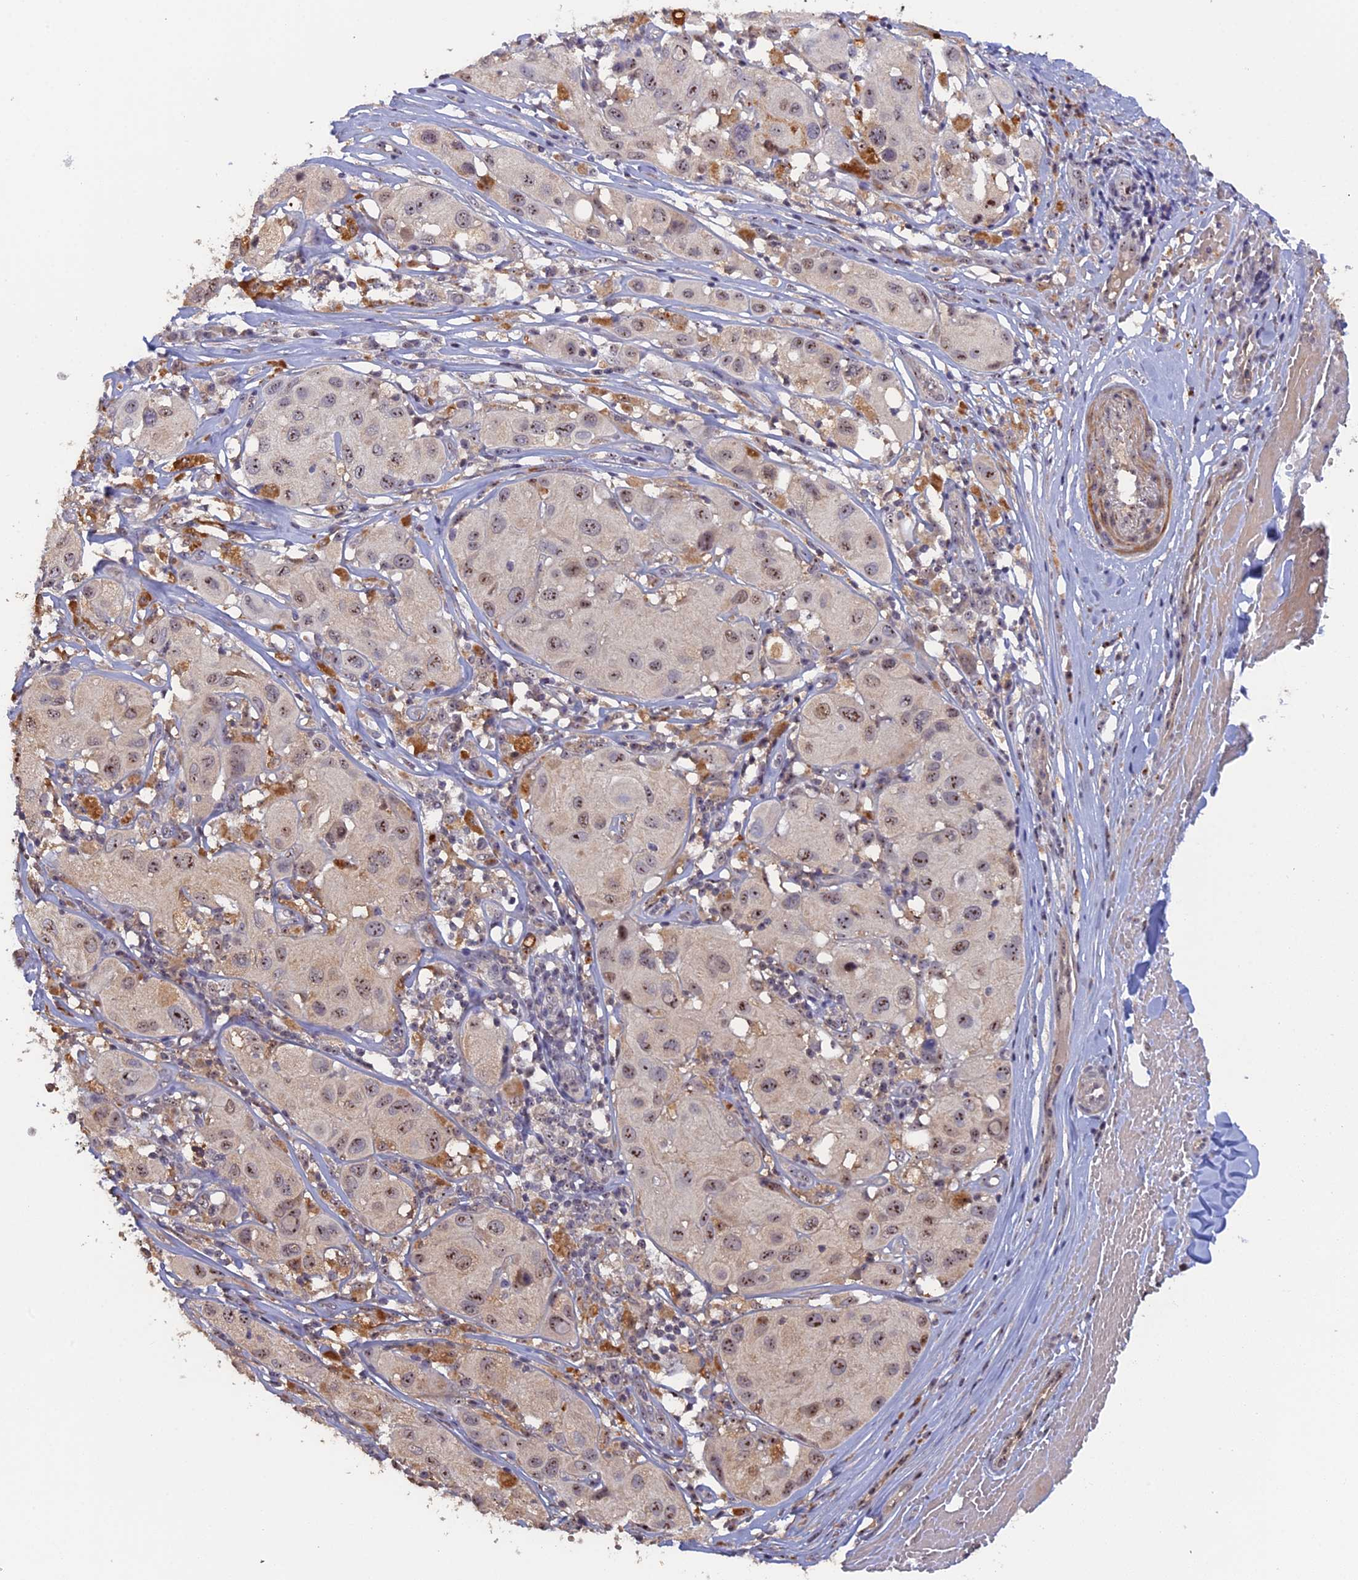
{"staining": {"intensity": "weak", "quantity": ">75%", "location": "nuclear"}, "tissue": "melanoma", "cell_type": "Tumor cells", "image_type": "cancer", "snomed": [{"axis": "morphology", "description": "Malignant melanoma, Metastatic site"}, {"axis": "topography", "description": "Skin"}], "caption": "A high-resolution histopathology image shows immunohistochemistry (IHC) staining of melanoma, which displays weak nuclear expression in approximately >75% of tumor cells. Ihc stains the protein of interest in brown and the nuclei are stained blue.", "gene": "FAM98C", "patient": {"sex": "male", "age": 41}}